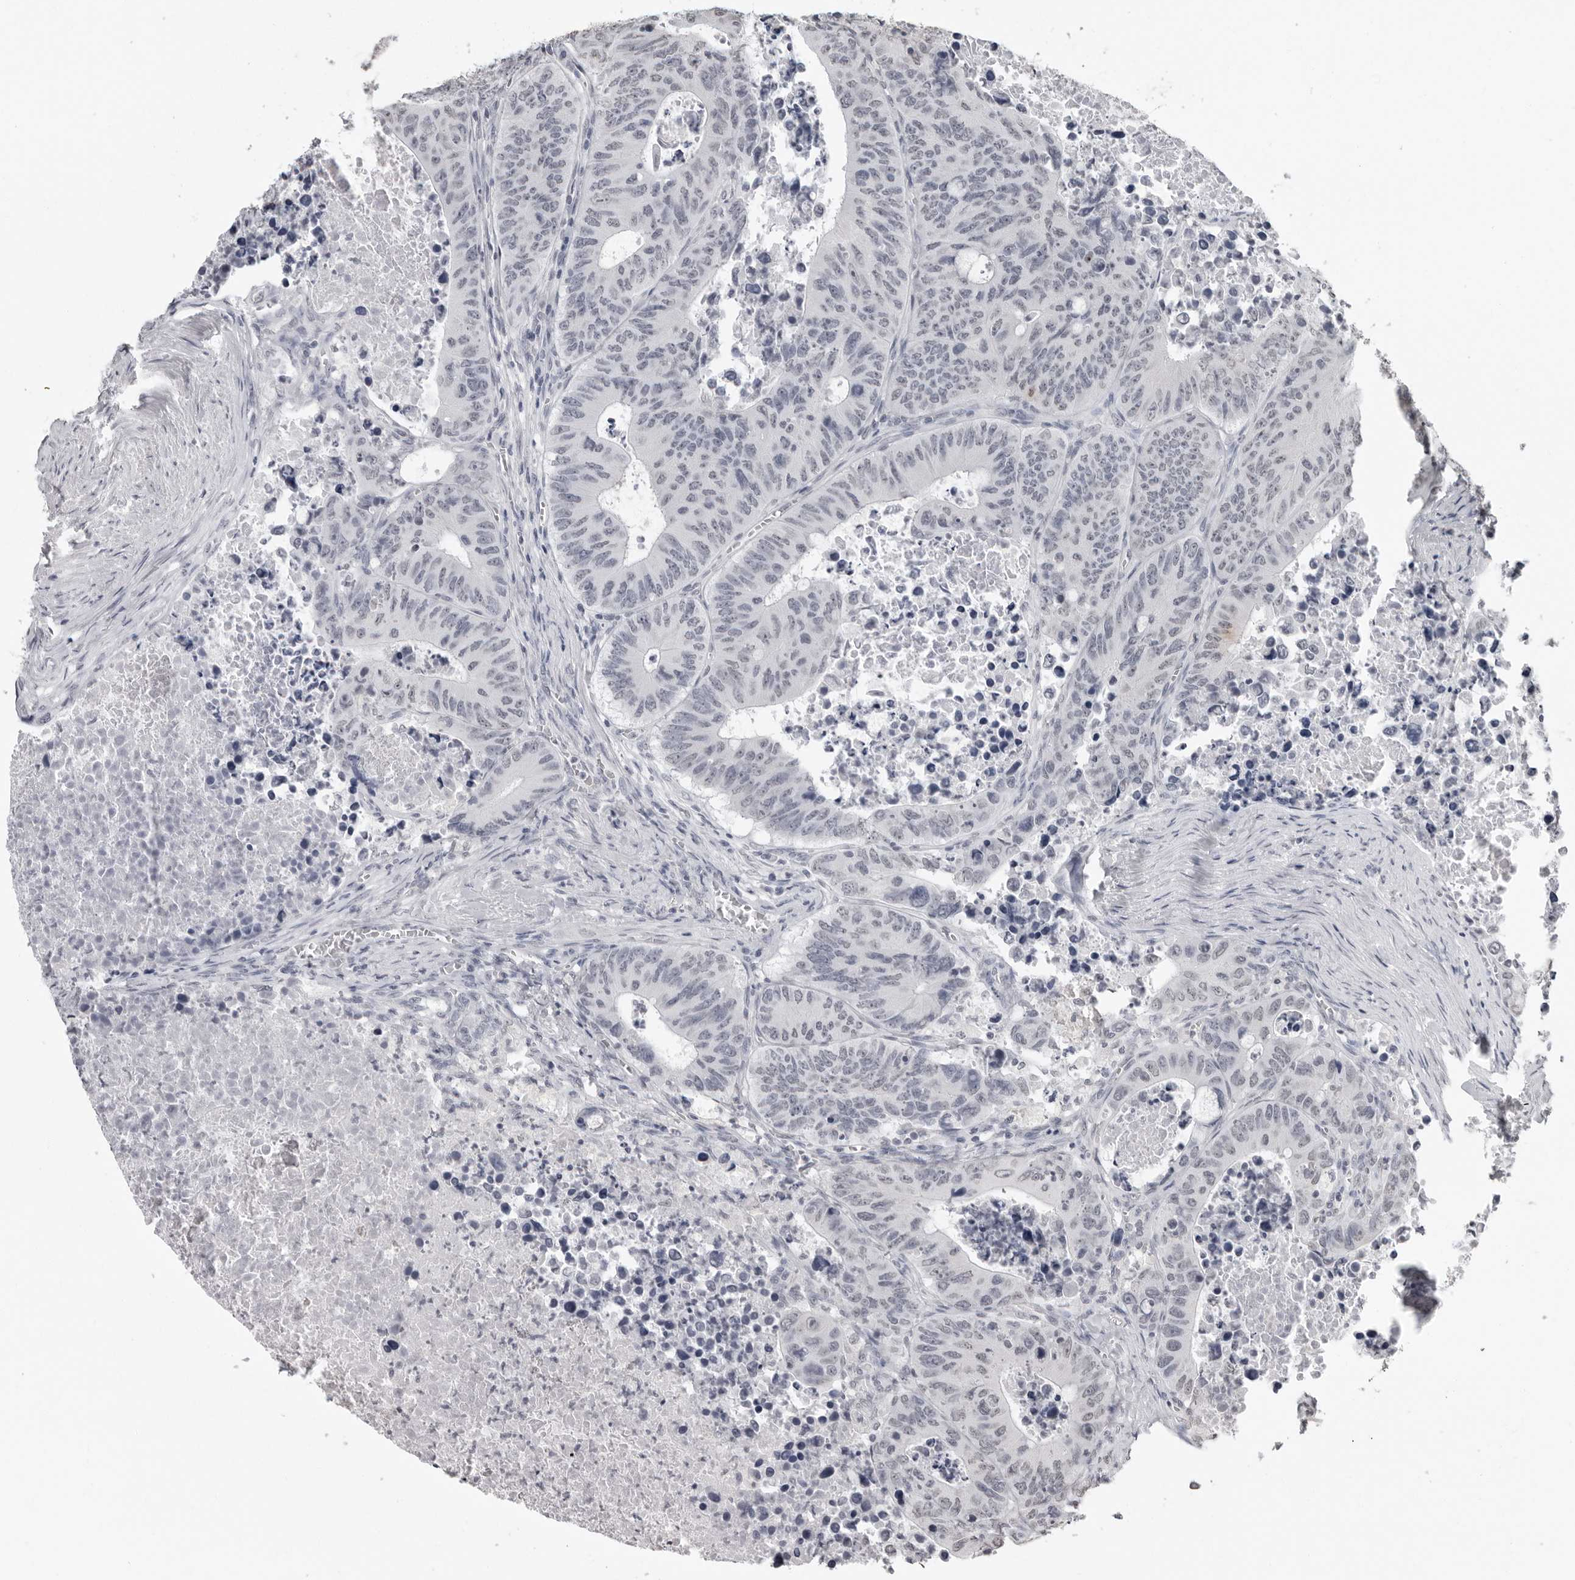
{"staining": {"intensity": "weak", "quantity": "<25%", "location": "nuclear"}, "tissue": "colorectal cancer", "cell_type": "Tumor cells", "image_type": "cancer", "snomed": [{"axis": "morphology", "description": "Adenocarcinoma, NOS"}, {"axis": "topography", "description": "Colon"}], "caption": "A micrograph of colorectal cancer (adenocarcinoma) stained for a protein demonstrates no brown staining in tumor cells.", "gene": "HEPACAM", "patient": {"sex": "male", "age": 87}}